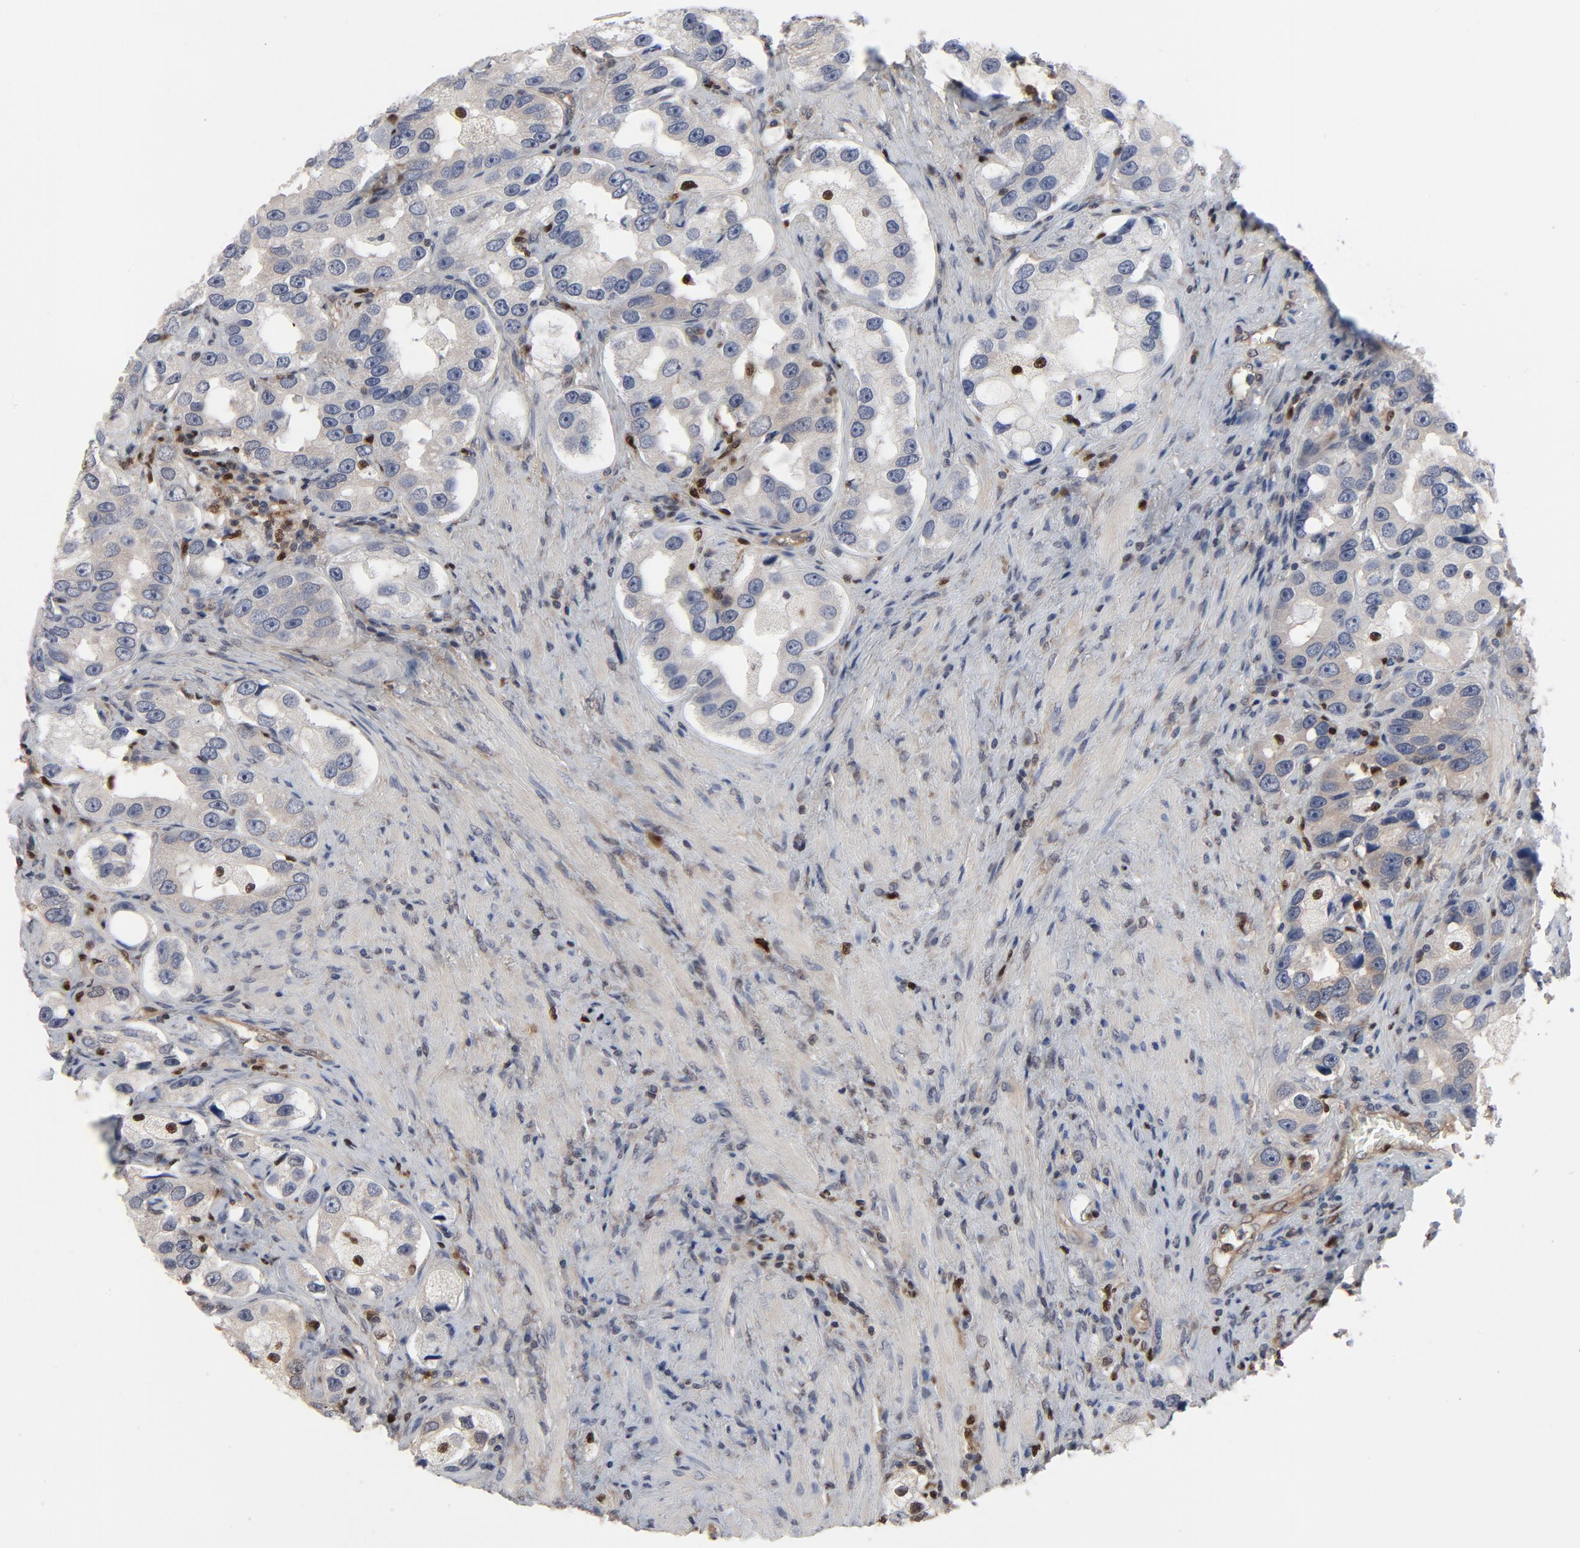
{"staining": {"intensity": "negative", "quantity": "none", "location": "none"}, "tissue": "prostate cancer", "cell_type": "Tumor cells", "image_type": "cancer", "snomed": [{"axis": "morphology", "description": "Adenocarcinoma, High grade"}, {"axis": "topography", "description": "Prostate"}], "caption": "There is no significant expression in tumor cells of prostate cancer (adenocarcinoma (high-grade)).", "gene": "NFKB1", "patient": {"sex": "male", "age": 63}}